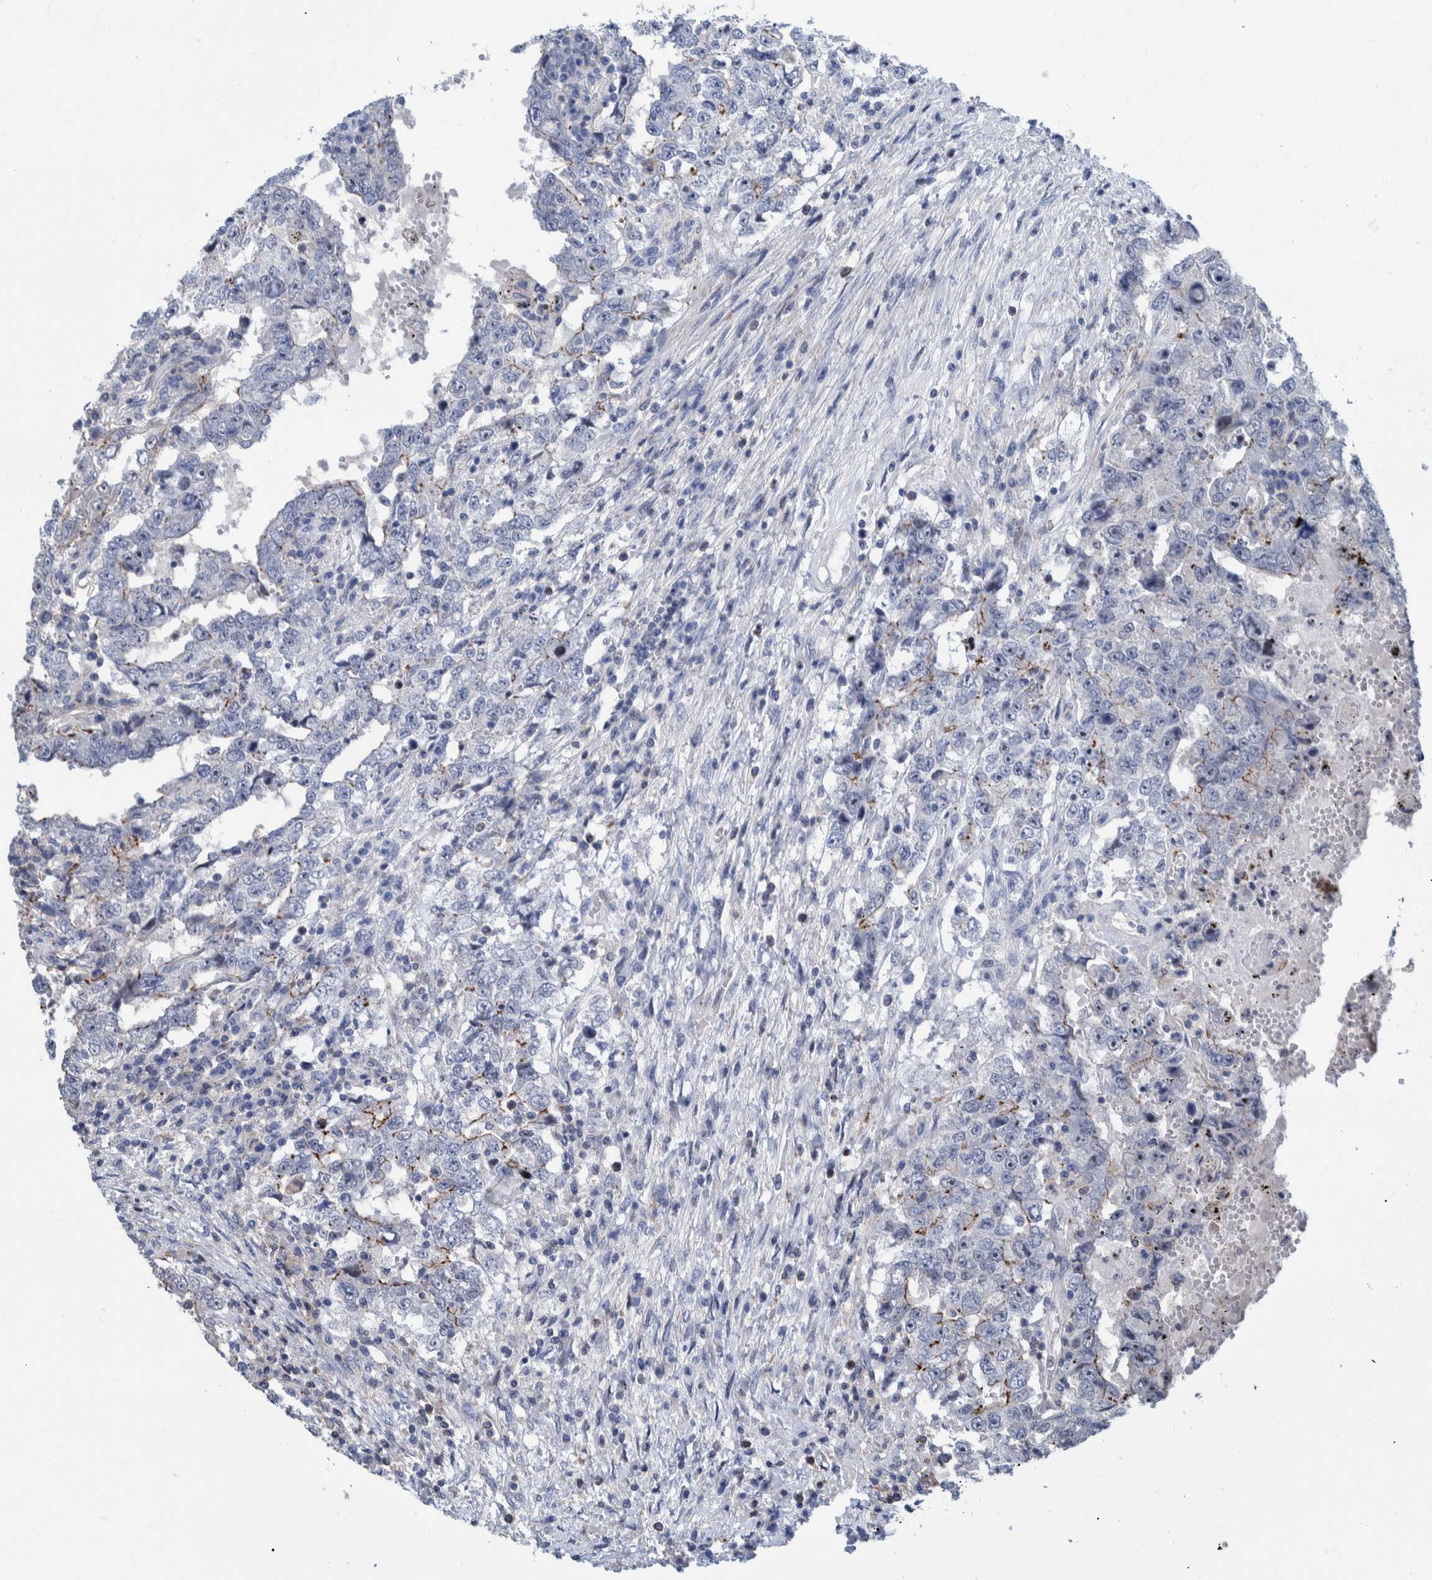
{"staining": {"intensity": "negative", "quantity": "none", "location": "none"}, "tissue": "testis cancer", "cell_type": "Tumor cells", "image_type": "cancer", "snomed": [{"axis": "morphology", "description": "Carcinoma, Embryonal, NOS"}, {"axis": "topography", "description": "Testis"}], "caption": "This is a micrograph of immunohistochemistry staining of testis embryonal carcinoma, which shows no expression in tumor cells.", "gene": "MKS1", "patient": {"sex": "male", "age": 26}}